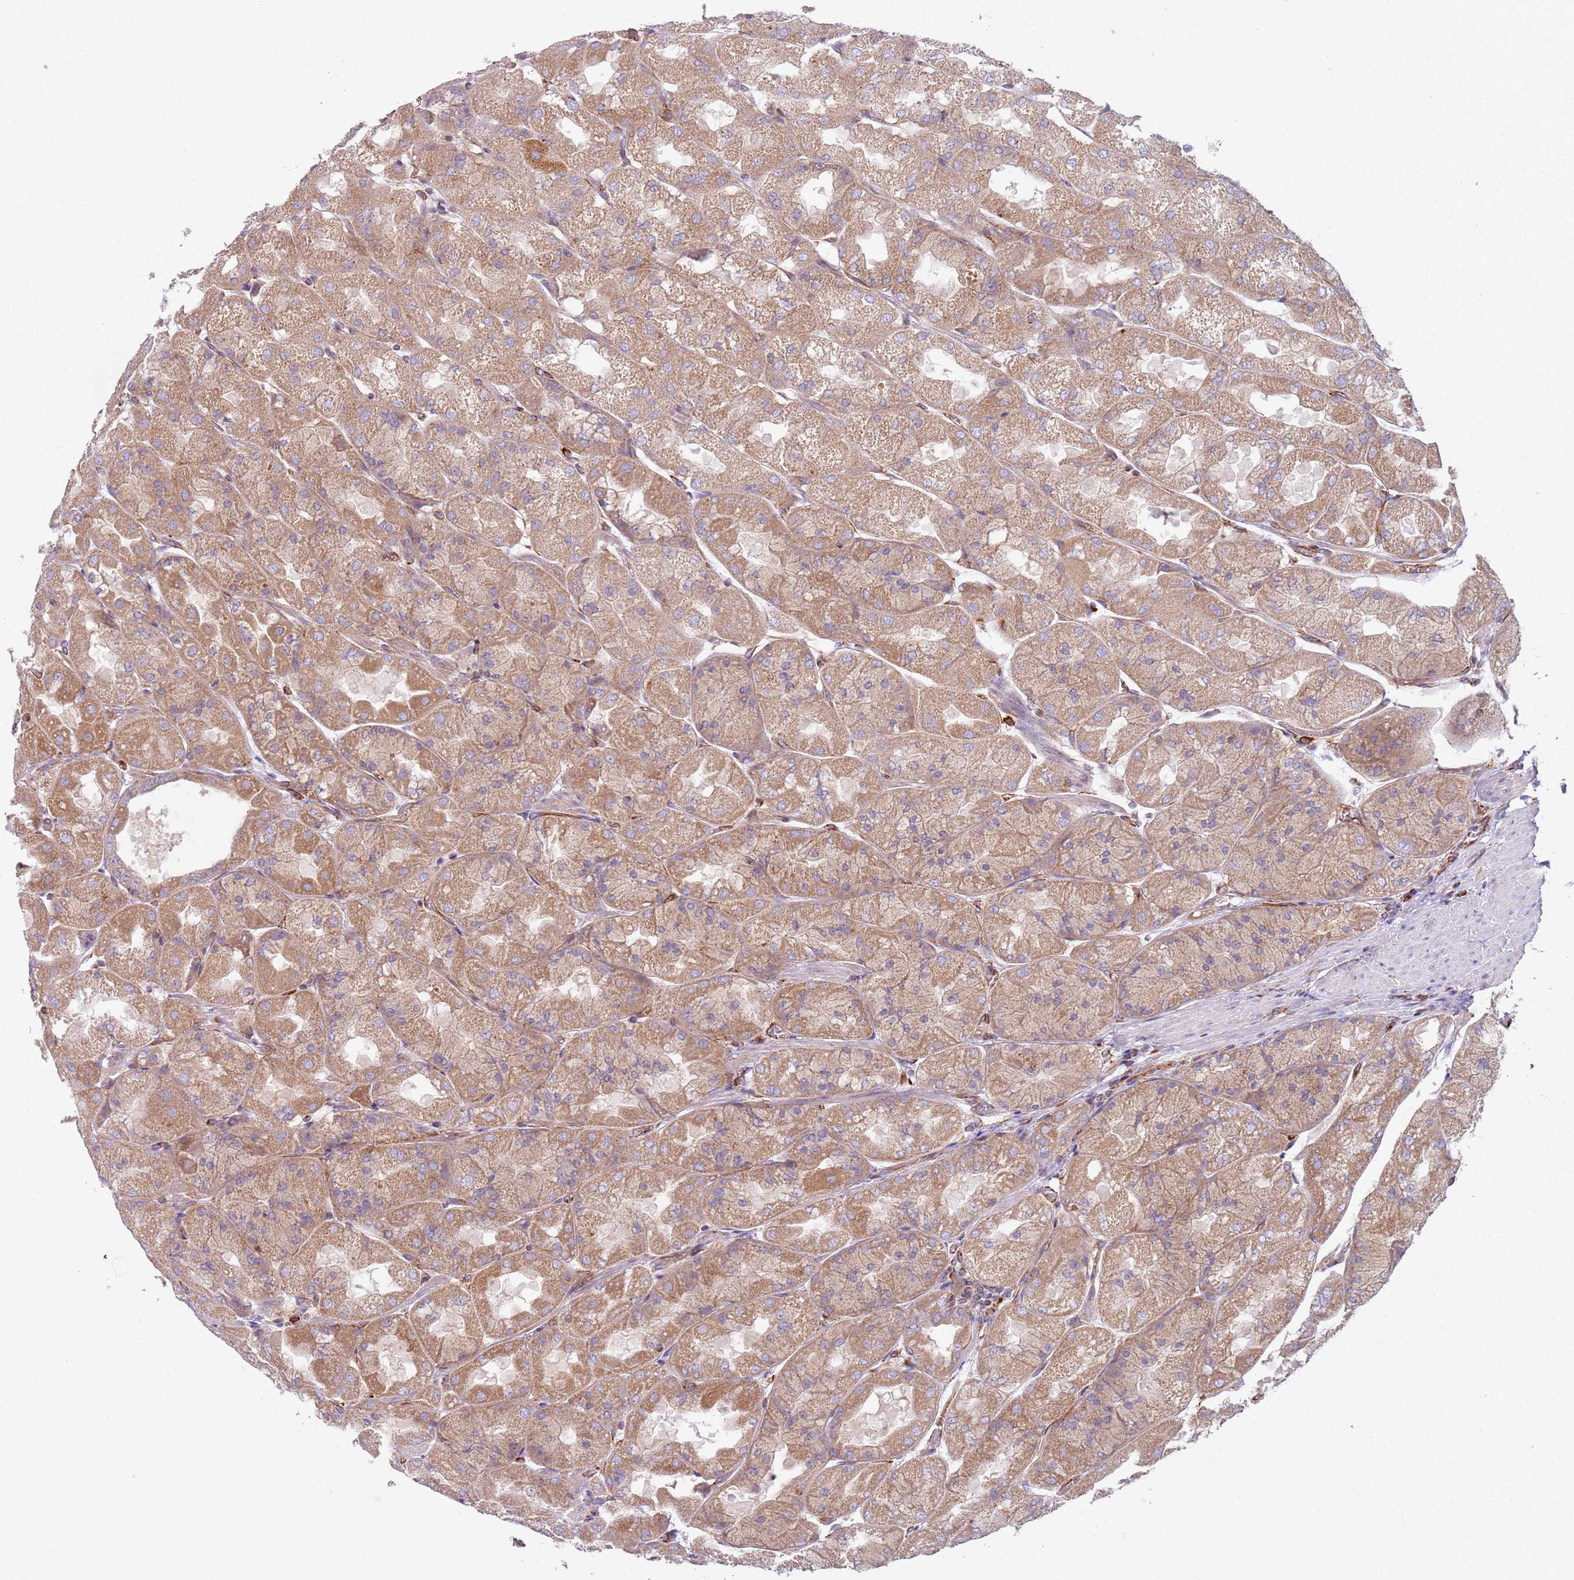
{"staining": {"intensity": "moderate", "quantity": ">75%", "location": "cytoplasmic/membranous"}, "tissue": "stomach", "cell_type": "Glandular cells", "image_type": "normal", "snomed": [{"axis": "morphology", "description": "Normal tissue, NOS"}, {"axis": "topography", "description": "Stomach"}], "caption": "Glandular cells exhibit moderate cytoplasmic/membranous positivity in about >75% of cells in benign stomach.", "gene": "SNAPIN", "patient": {"sex": "female", "age": 61}}